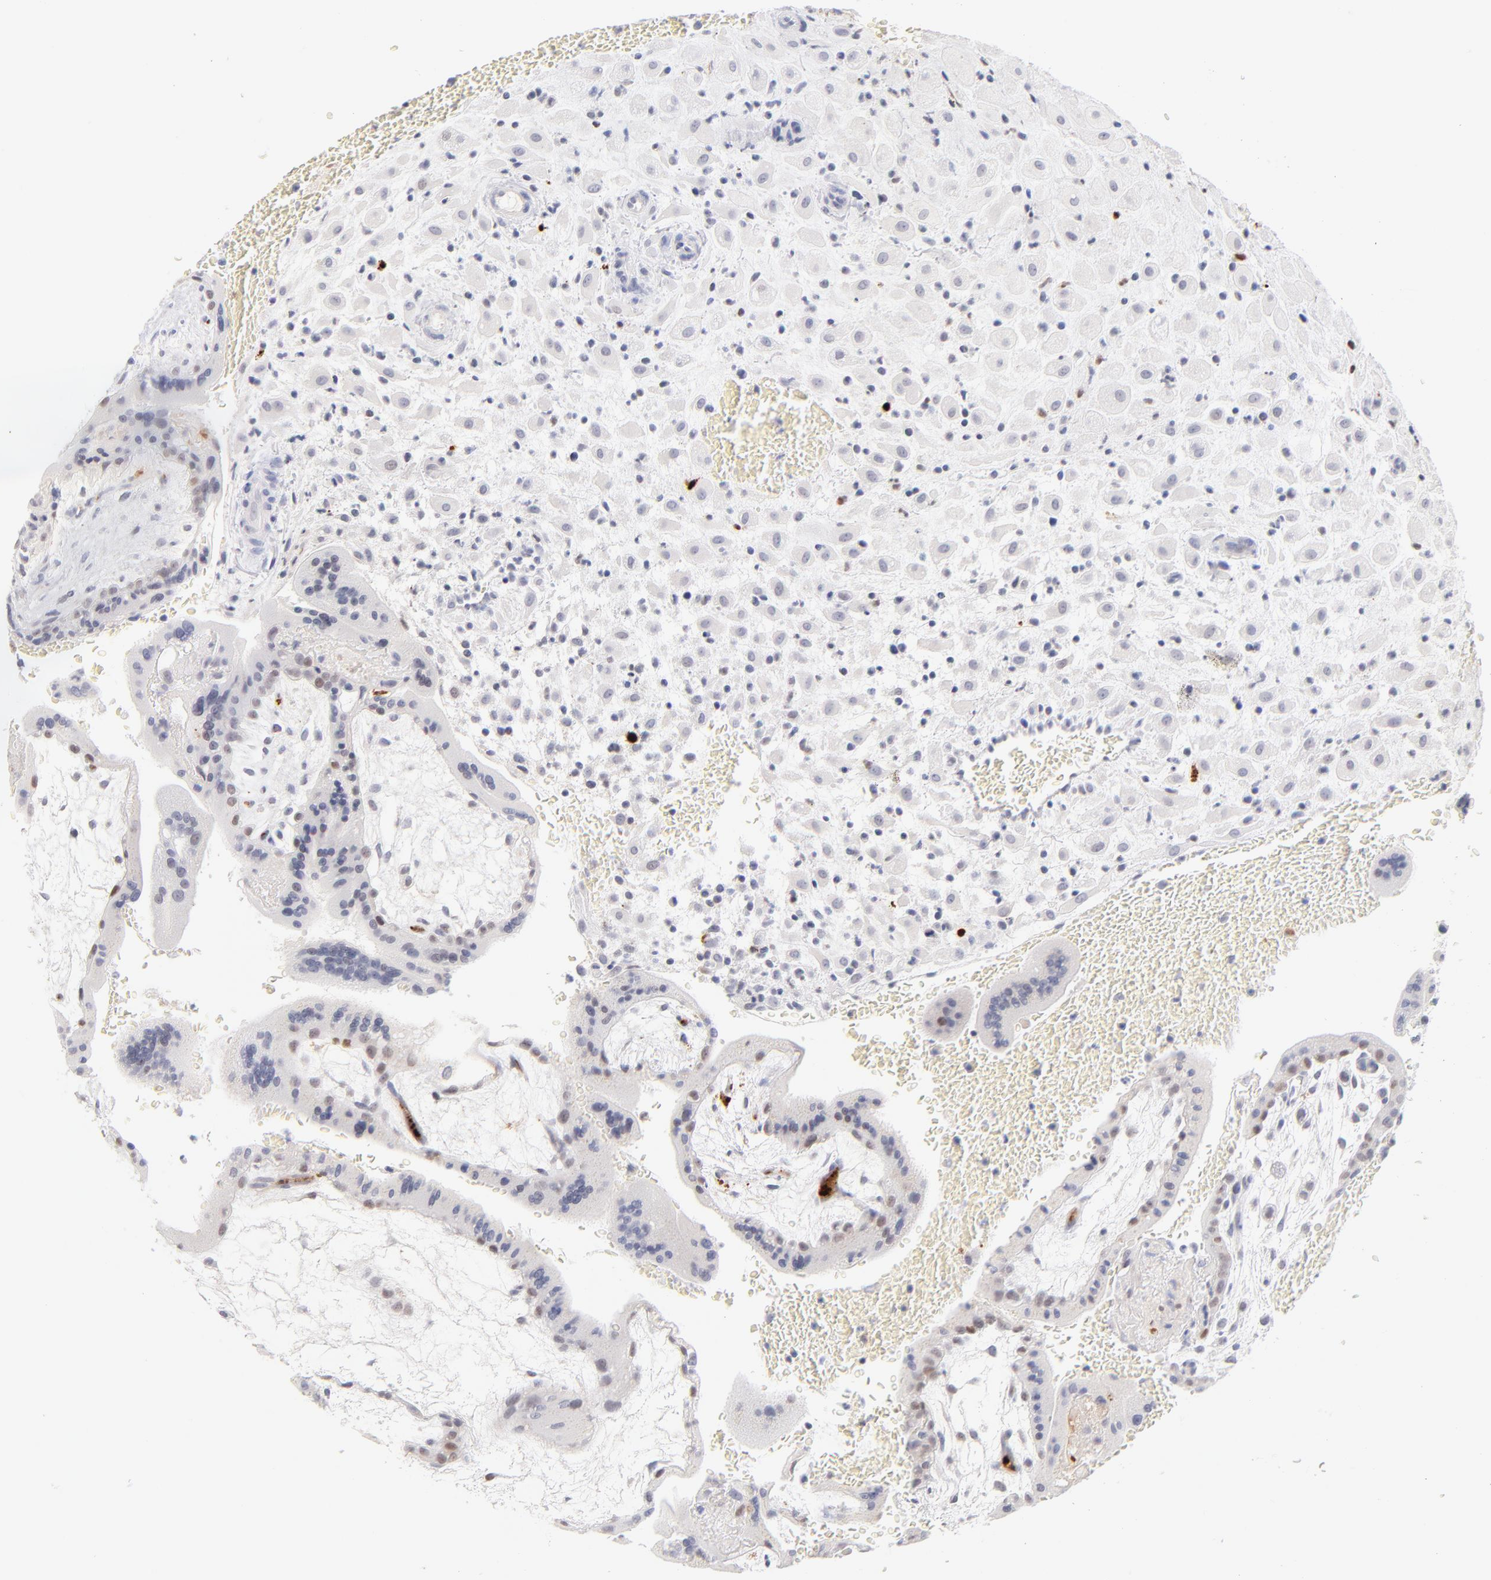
{"staining": {"intensity": "moderate", "quantity": "<25%", "location": "nuclear"}, "tissue": "placenta", "cell_type": "Decidual cells", "image_type": "normal", "snomed": [{"axis": "morphology", "description": "Normal tissue, NOS"}, {"axis": "topography", "description": "Placenta"}], "caption": "Benign placenta shows moderate nuclear staining in about <25% of decidual cells, visualized by immunohistochemistry. (DAB = brown stain, brightfield microscopy at high magnification).", "gene": "PARP1", "patient": {"sex": "female", "age": 35}}